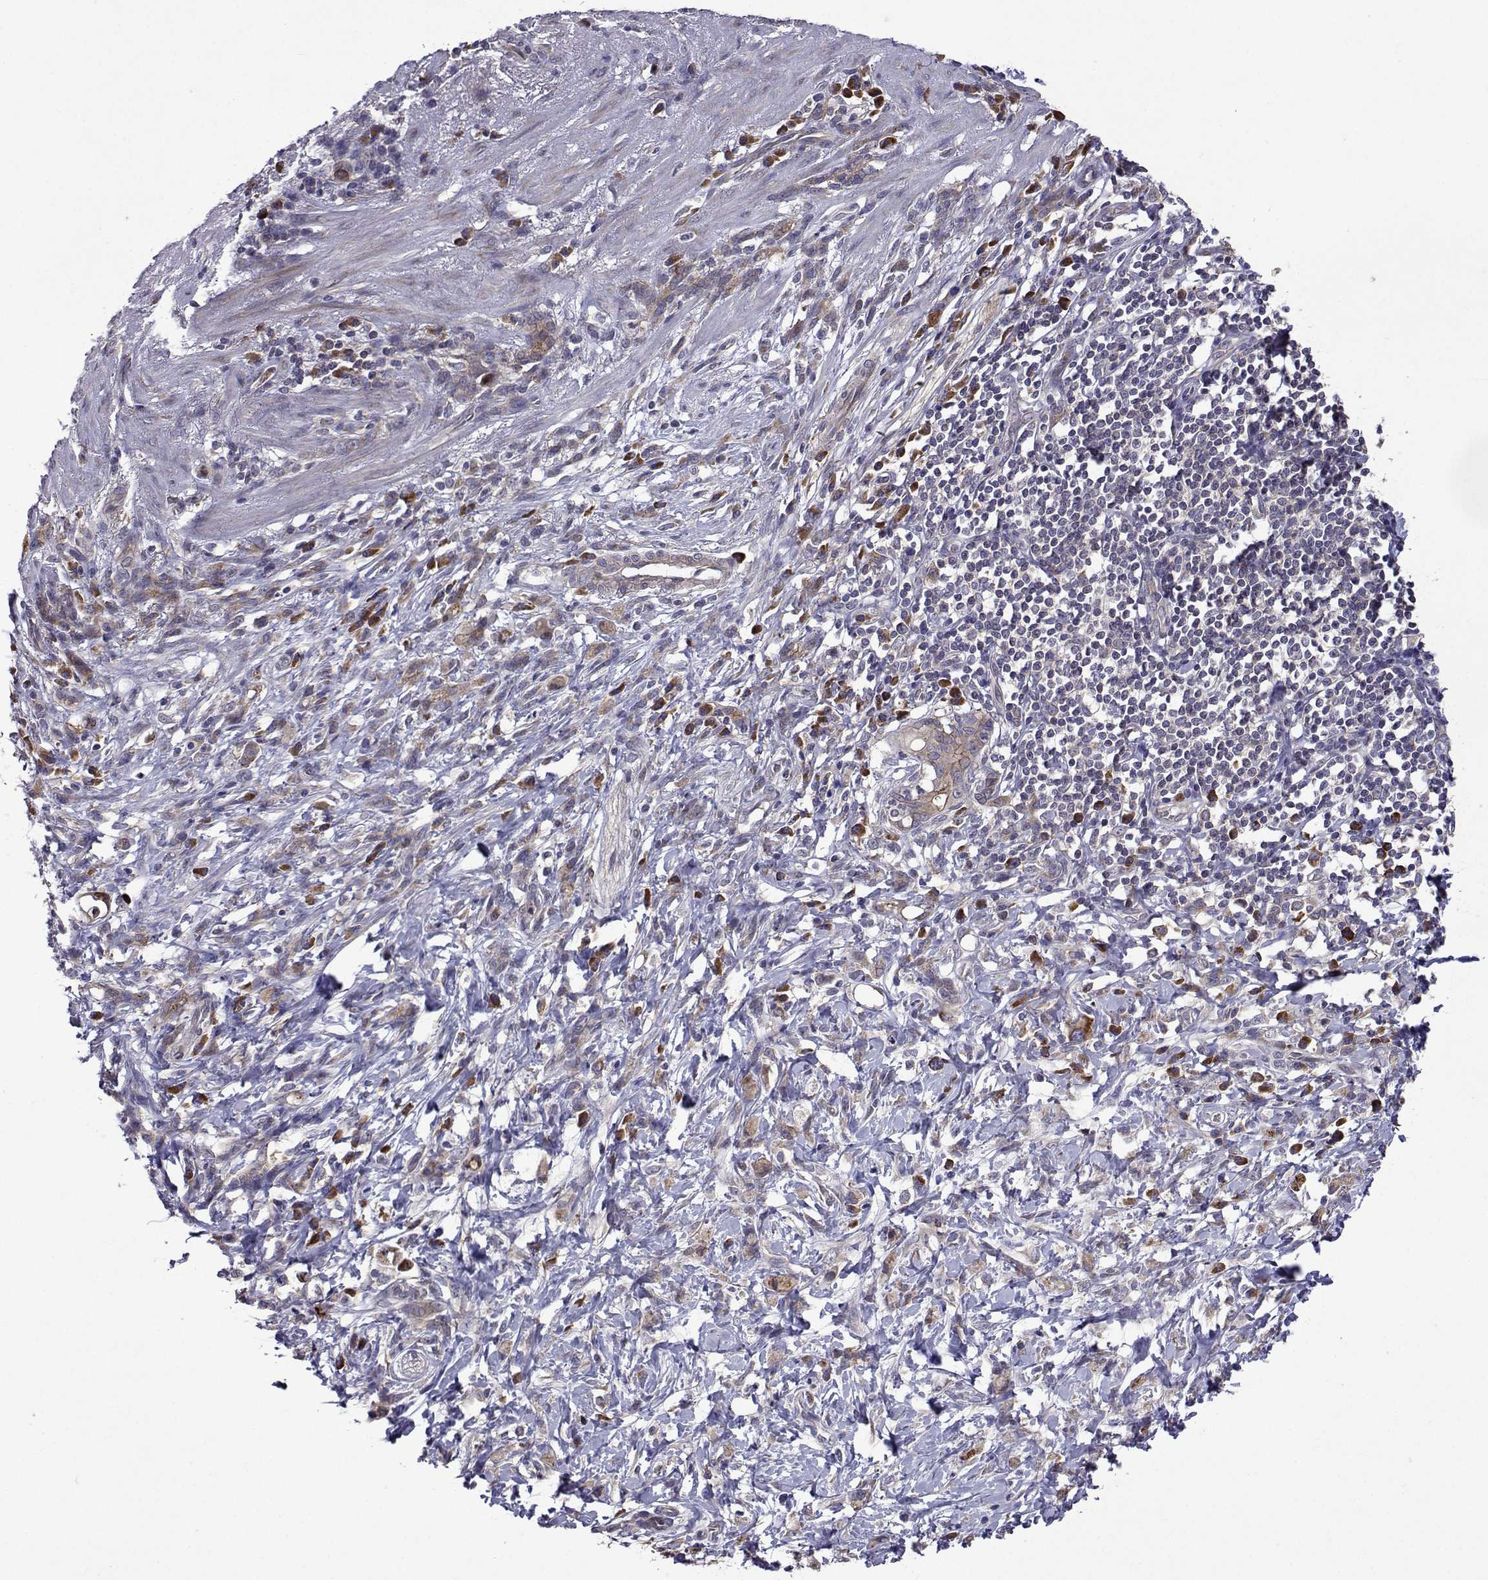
{"staining": {"intensity": "weak", "quantity": ">75%", "location": "cytoplasmic/membranous"}, "tissue": "stomach cancer", "cell_type": "Tumor cells", "image_type": "cancer", "snomed": [{"axis": "morphology", "description": "Adenocarcinoma, NOS"}, {"axis": "topography", "description": "Stomach"}], "caption": "This is an image of IHC staining of stomach cancer (adenocarcinoma), which shows weak positivity in the cytoplasmic/membranous of tumor cells.", "gene": "TARBP2", "patient": {"sex": "female", "age": 84}}